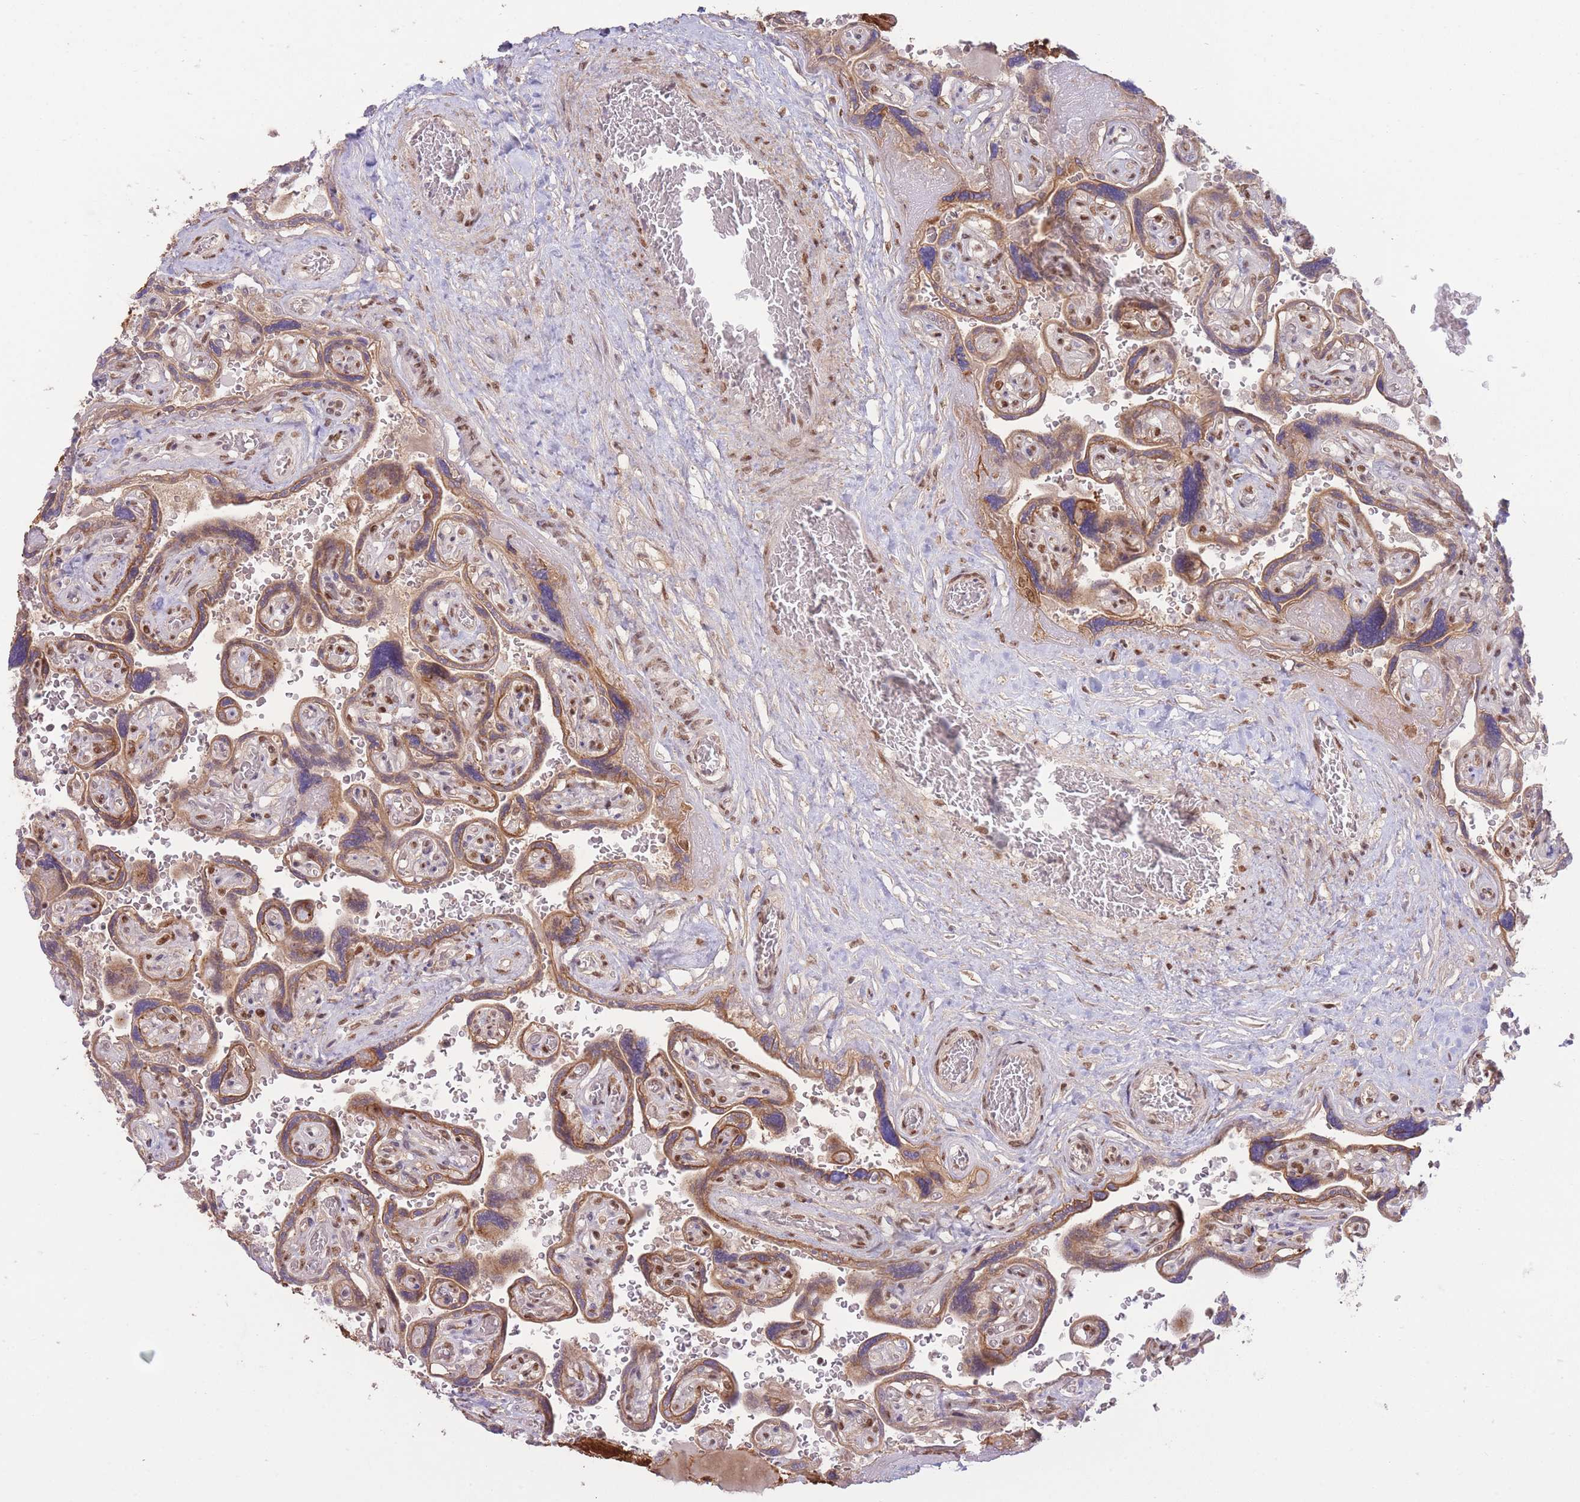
{"staining": {"intensity": "moderate", "quantity": "25%-75%", "location": "cytoplasmic/membranous,nuclear"}, "tissue": "placenta", "cell_type": "Trophoblastic cells", "image_type": "normal", "snomed": [{"axis": "morphology", "description": "Normal tissue, NOS"}, {"axis": "topography", "description": "Placenta"}], "caption": "Protein expression analysis of unremarkable placenta demonstrates moderate cytoplasmic/membranous,nuclear positivity in approximately 25%-75% of trophoblastic cells.", "gene": "CARD8", "patient": {"sex": "female", "age": 32}}